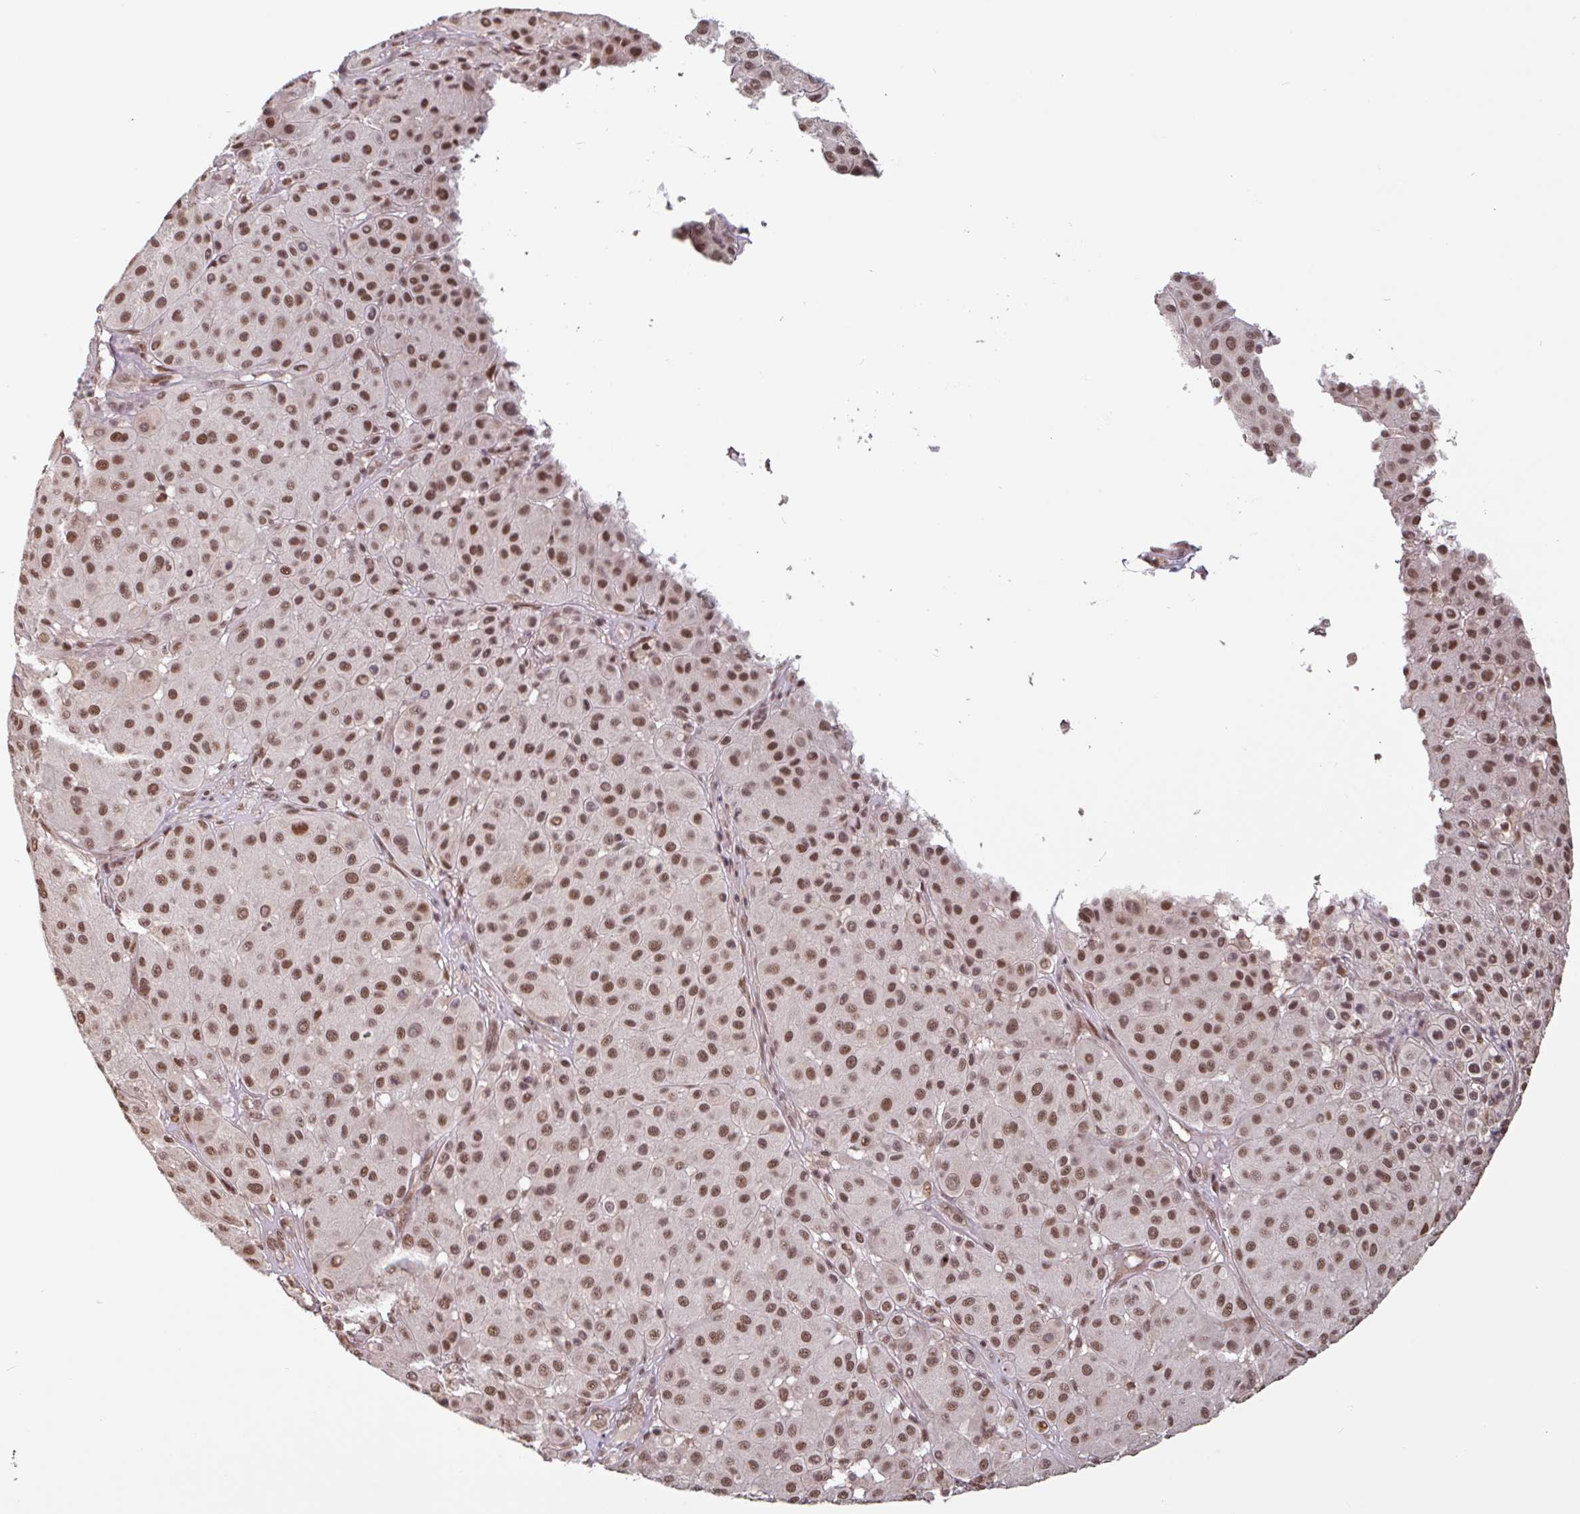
{"staining": {"intensity": "moderate", "quantity": ">75%", "location": "nuclear"}, "tissue": "melanoma", "cell_type": "Tumor cells", "image_type": "cancer", "snomed": [{"axis": "morphology", "description": "Malignant melanoma, Metastatic site"}, {"axis": "topography", "description": "Smooth muscle"}], "caption": "A brown stain shows moderate nuclear staining of a protein in malignant melanoma (metastatic site) tumor cells.", "gene": "DR1", "patient": {"sex": "male", "age": 41}}